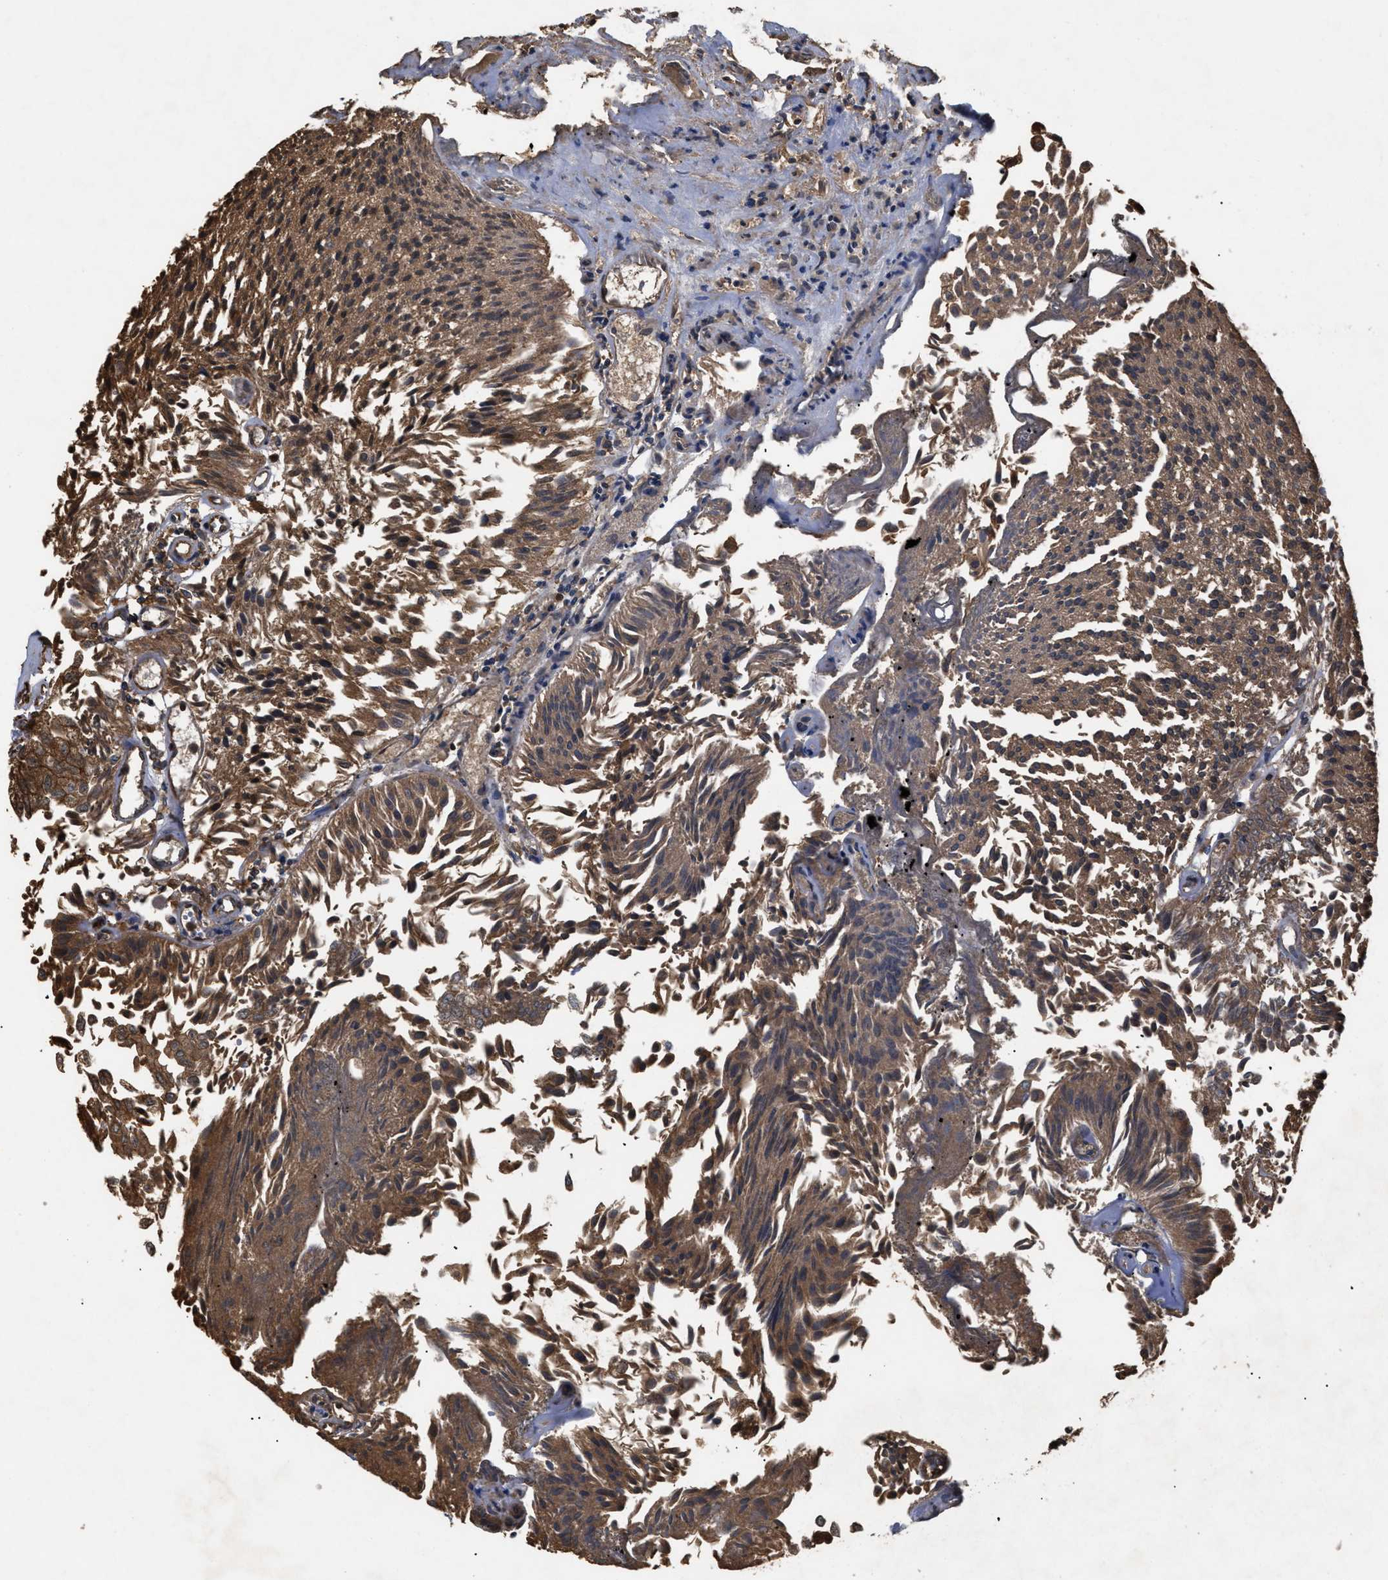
{"staining": {"intensity": "moderate", "quantity": ">75%", "location": "cytoplasmic/membranous"}, "tissue": "urothelial cancer", "cell_type": "Tumor cells", "image_type": "cancer", "snomed": [{"axis": "morphology", "description": "Urothelial carcinoma, Low grade"}, {"axis": "topography", "description": "Urinary bladder"}], "caption": "Moderate cytoplasmic/membranous protein expression is seen in about >75% of tumor cells in low-grade urothelial carcinoma.", "gene": "CALM1", "patient": {"sex": "male", "age": 86}}